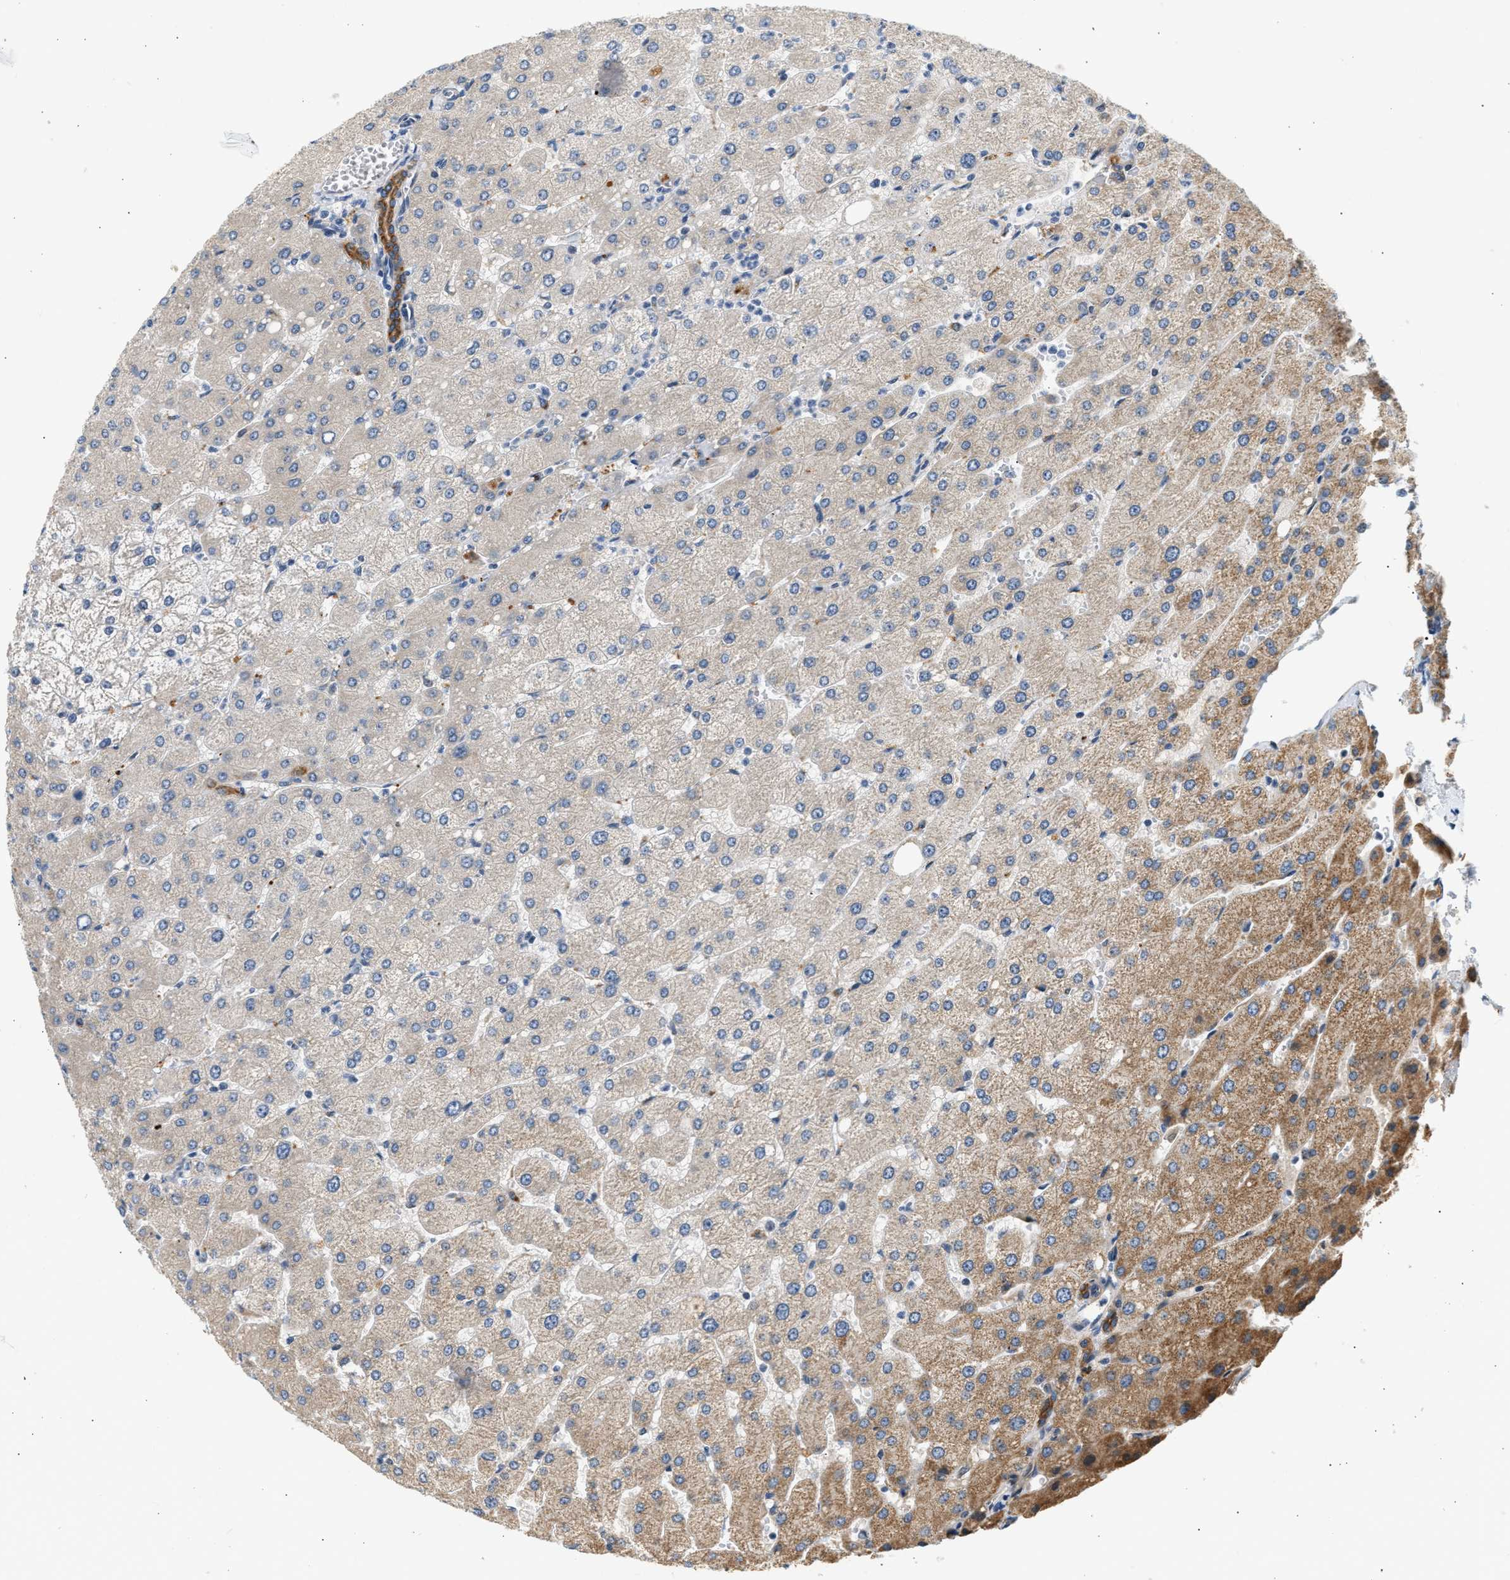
{"staining": {"intensity": "strong", "quantity": ">75%", "location": "cytoplasmic/membranous"}, "tissue": "liver", "cell_type": "Cholangiocytes", "image_type": "normal", "snomed": [{"axis": "morphology", "description": "Normal tissue, NOS"}, {"axis": "topography", "description": "Liver"}], "caption": "Immunohistochemical staining of normal human liver exhibits high levels of strong cytoplasmic/membranous staining in about >75% of cholangiocytes.", "gene": "WDR31", "patient": {"sex": "male", "age": 55}}